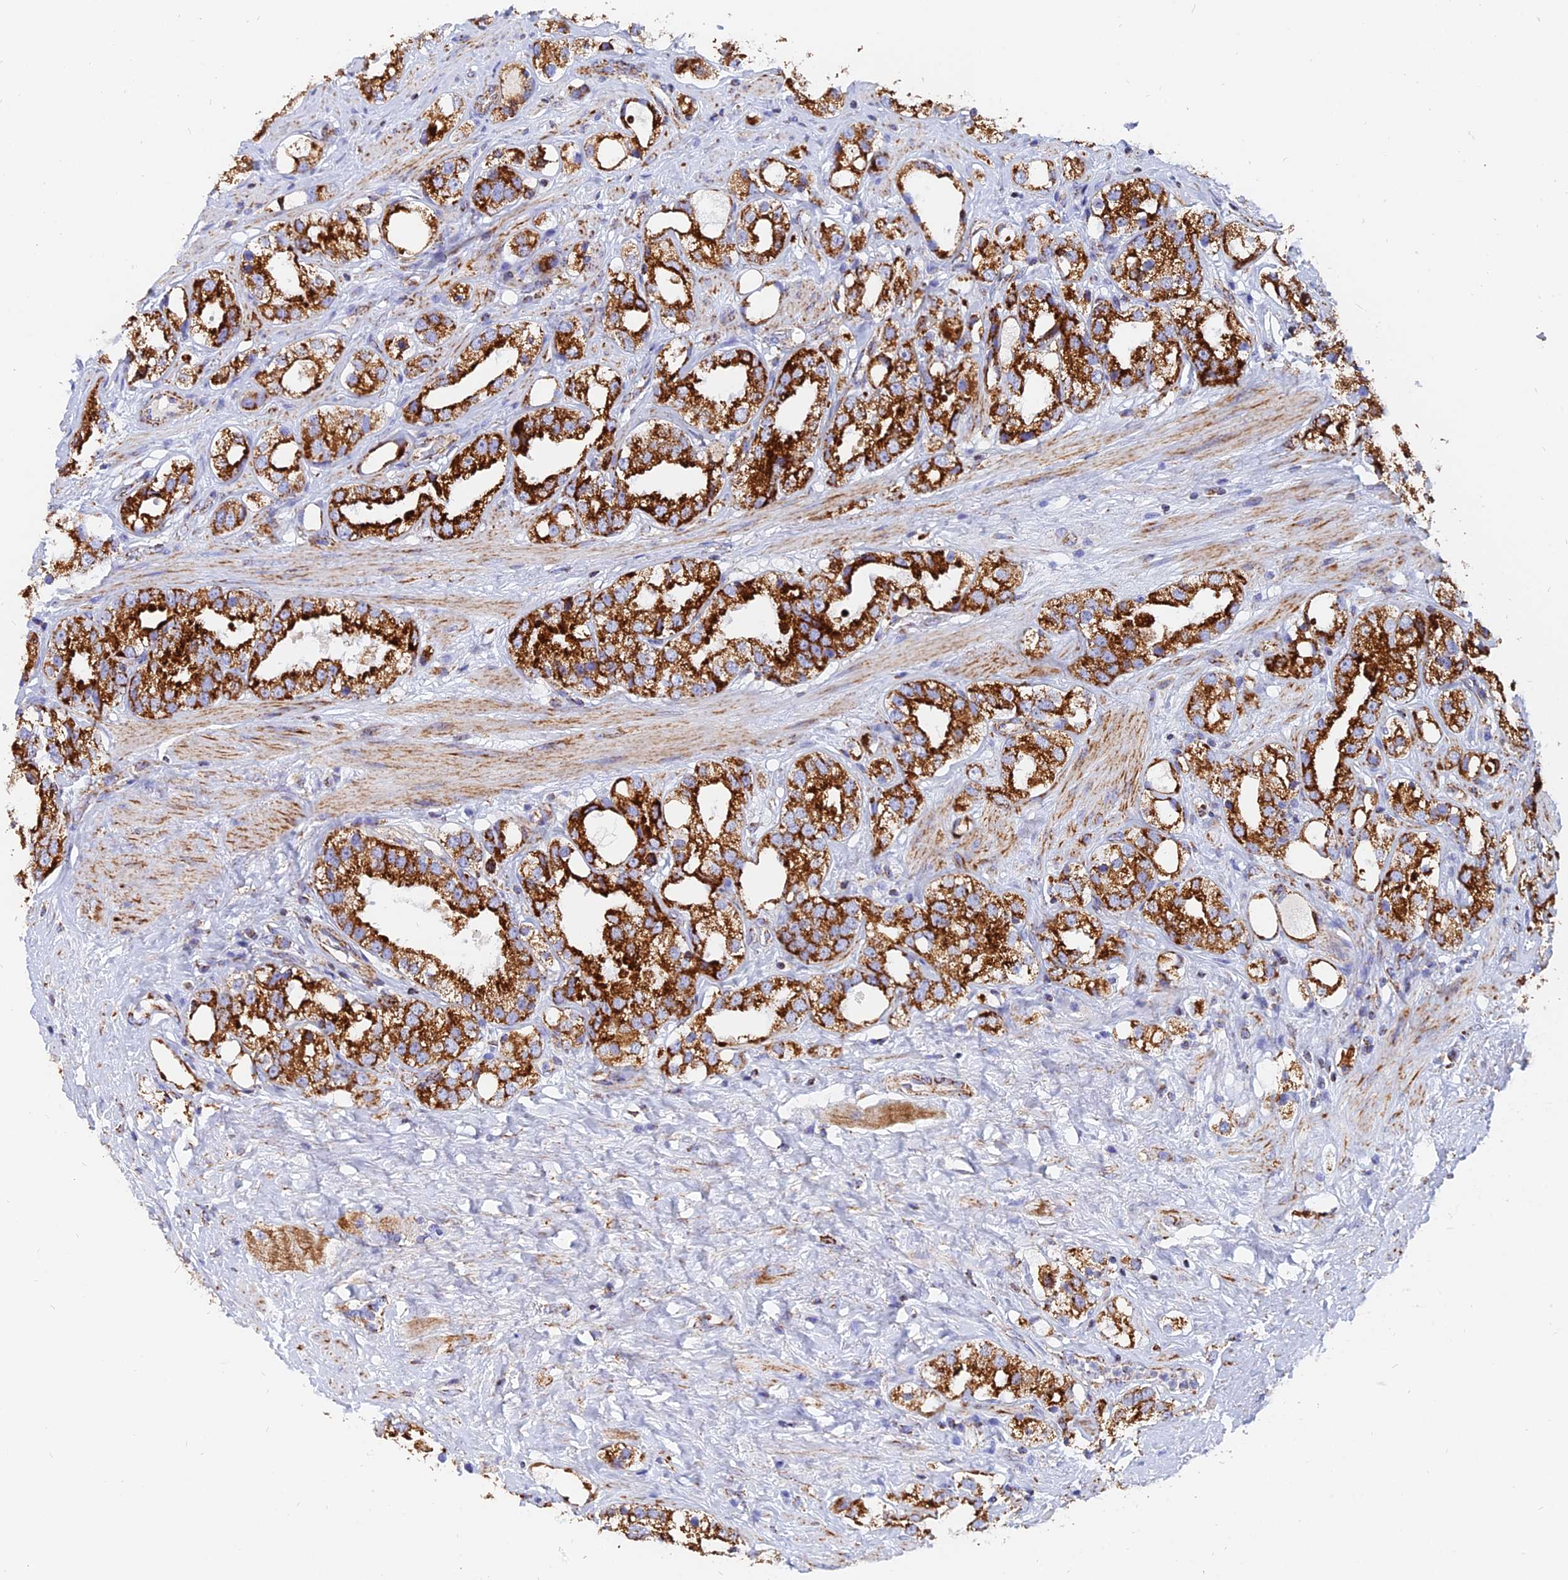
{"staining": {"intensity": "strong", "quantity": ">75%", "location": "cytoplasmic/membranous"}, "tissue": "prostate cancer", "cell_type": "Tumor cells", "image_type": "cancer", "snomed": [{"axis": "morphology", "description": "Adenocarcinoma, NOS"}, {"axis": "topography", "description": "Prostate"}], "caption": "Tumor cells demonstrate strong cytoplasmic/membranous positivity in about >75% of cells in adenocarcinoma (prostate).", "gene": "NDUFB6", "patient": {"sex": "male", "age": 79}}